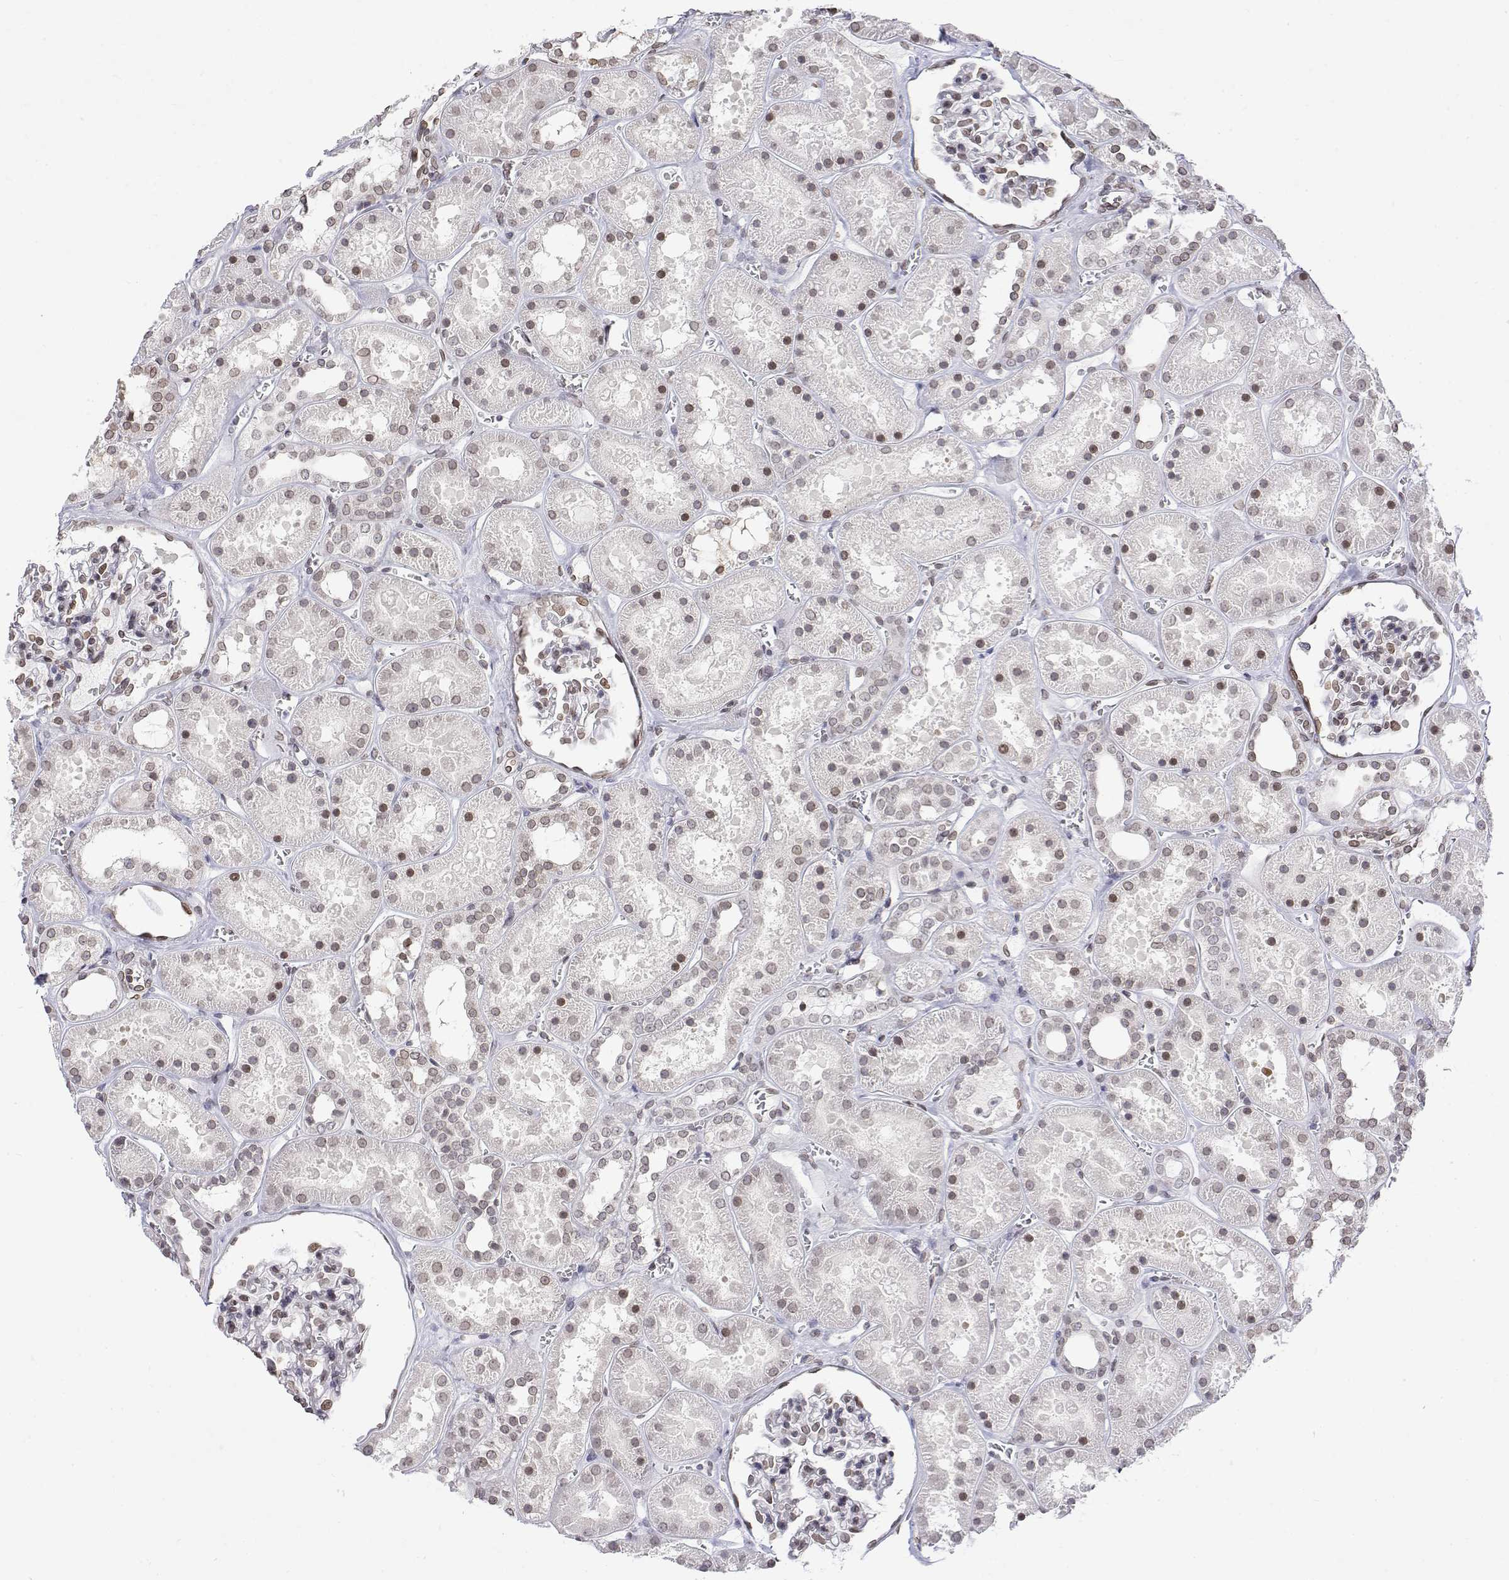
{"staining": {"intensity": "weak", "quantity": "25%-75%", "location": "nuclear"}, "tissue": "kidney", "cell_type": "Cells in glomeruli", "image_type": "normal", "snomed": [{"axis": "morphology", "description": "Normal tissue, NOS"}, {"axis": "topography", "description": "Kidney"}], "caption": "Protein staining of unremarkable kidney demonstrates weak nuclear staining in approximately 25%-75% of cells in glomeruli.", "gene": "ZNF532", "patient": {"sex": "female", "age": 41}}